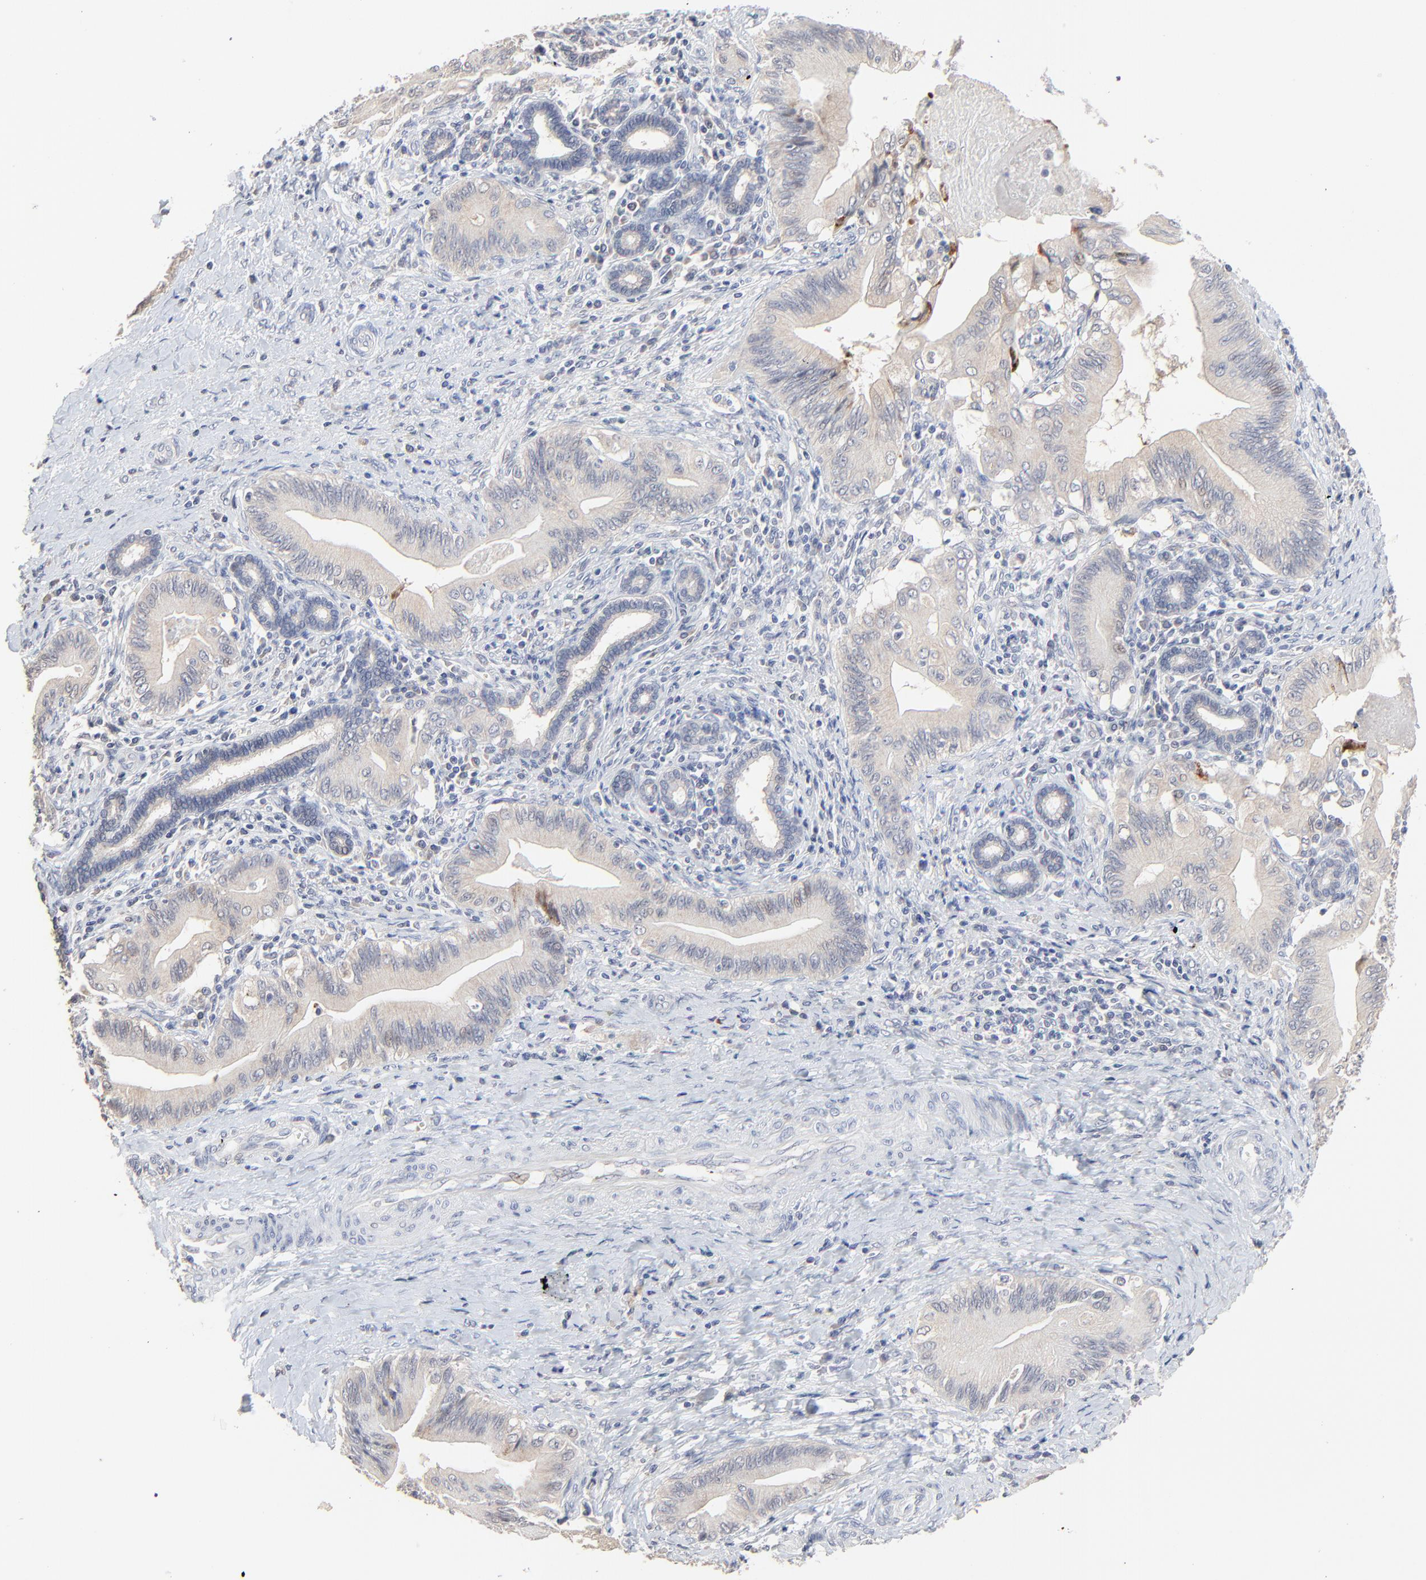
{"staining": {"intensity": "weak", "quantity": ">75%", "location": "cytoplasmic/membranous"}, "tissue": "liver cancer", "cell_type": "Tumor cells", "image_type": "cancer", "snomed": [{"axis": "morphology", "description": "Cholangiocarcinoma"}, {"axis": "topography", "description": "Liver"}], "caption": "Immunohistochemistry (DAB (3,3'-diaminobenzidine)) staining of liver cancer reveals weak cytoplasmic/membranous protein positivity in about >75% of tumor cells.", "gene": "FANCB", "patient": {"sex": "male", "age": 58}}